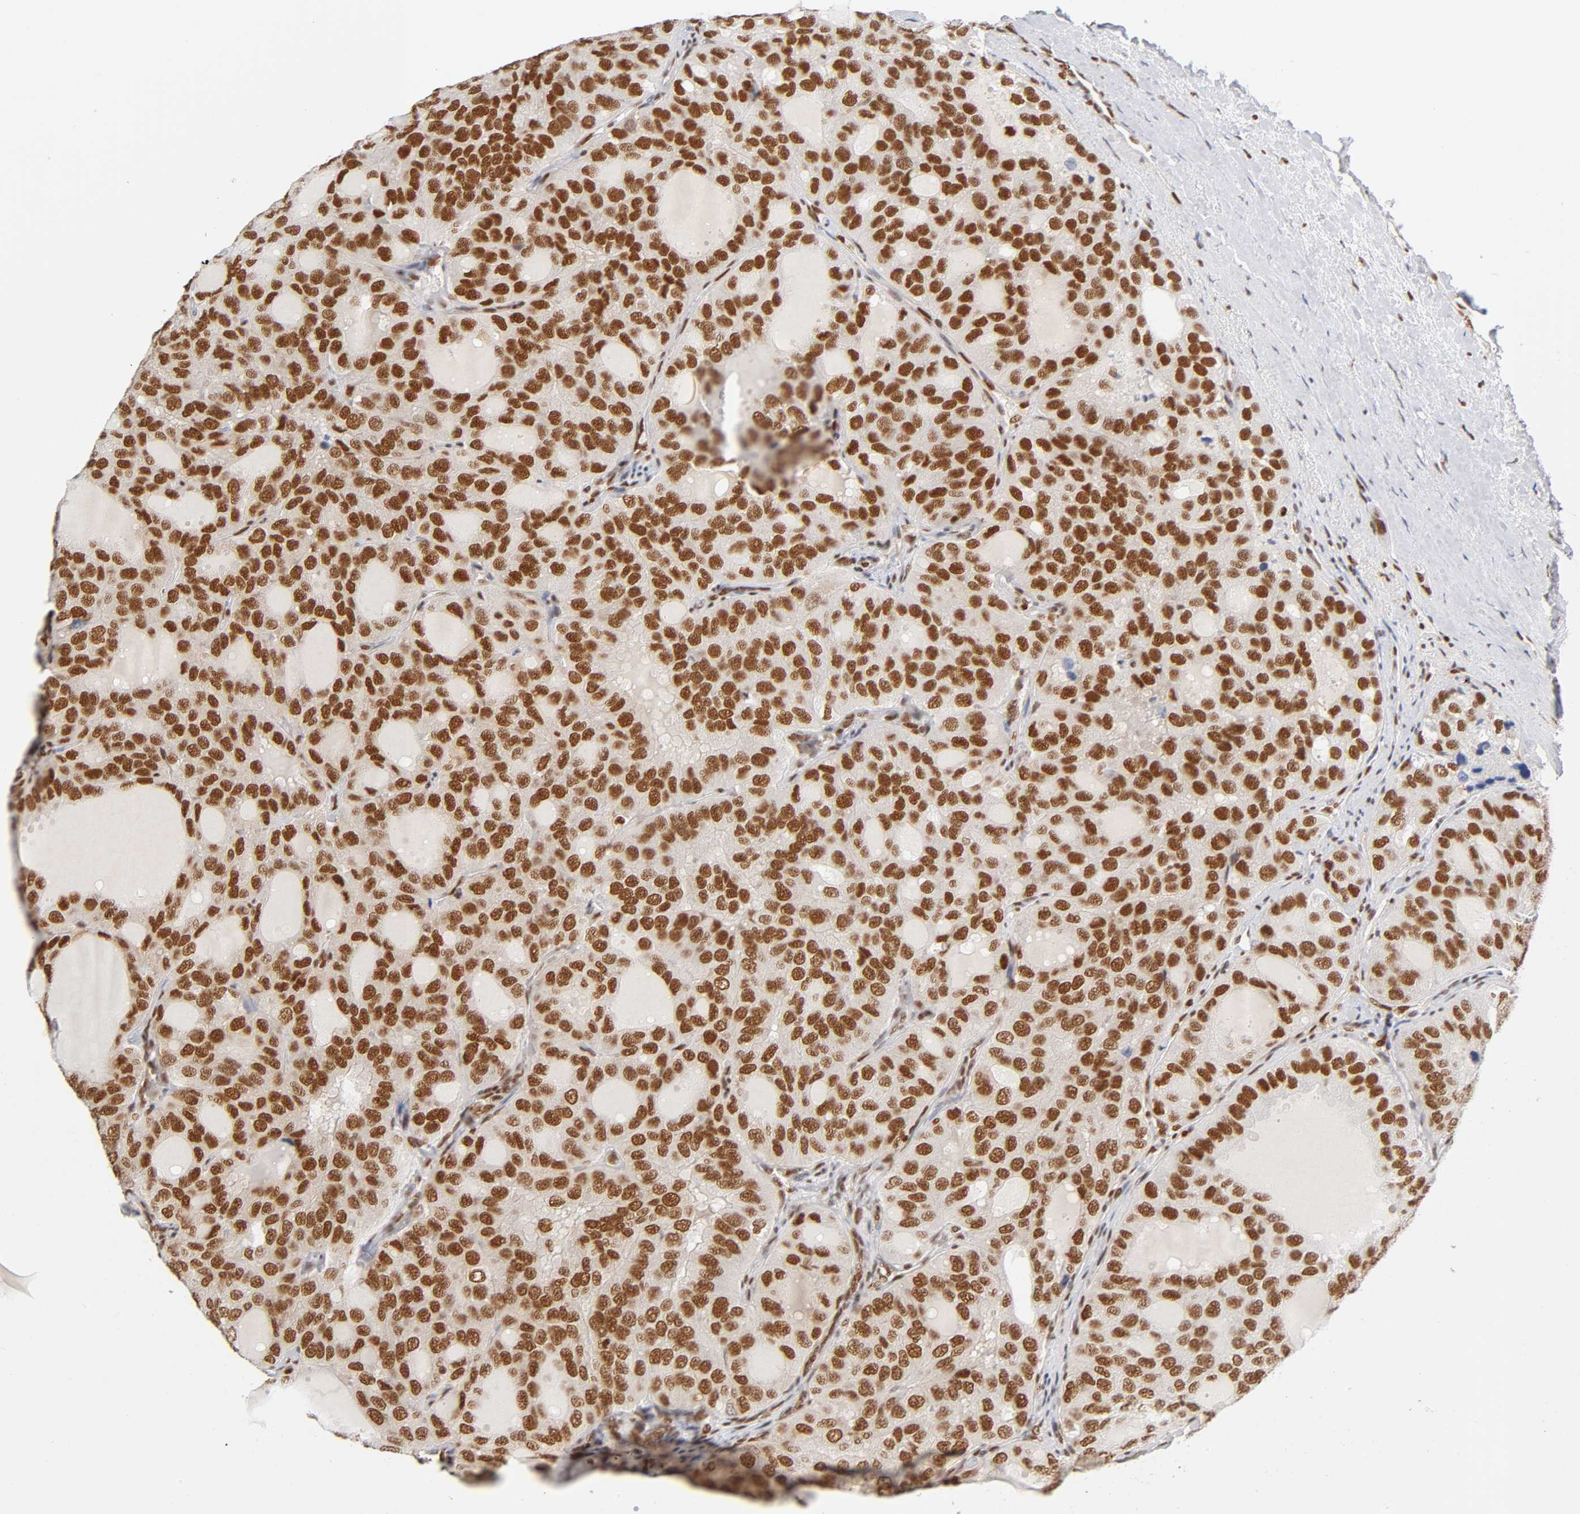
{"staining": {"intensity": "strong", "quantity": ">75%", "location": "nuclear"}, "tissue": "thyroid cancer", "cell_type": "Tumor cells", "image_type": "cancer", "snomed": [{"axis": "morphology", "description": "Follicular adenoma carcinoma, NOS"}, {"axis": "topography", "description": "Thyroid gland"}], "caption": "High-magnification brightfield microscopy of thyroid follicular adenoma carcinoma stained with DAB (3,3'-diaminobenzidine) (brown) and counterstained with hematoxylin (blue). tumor cells exhibit strong nuclear expression is present in about>75% of cells. (brown staining indicates protein expression, while blue staining denotes nuclei).", "gene": "ILKAP", "patient": {"sex": "male", "age": 75}}